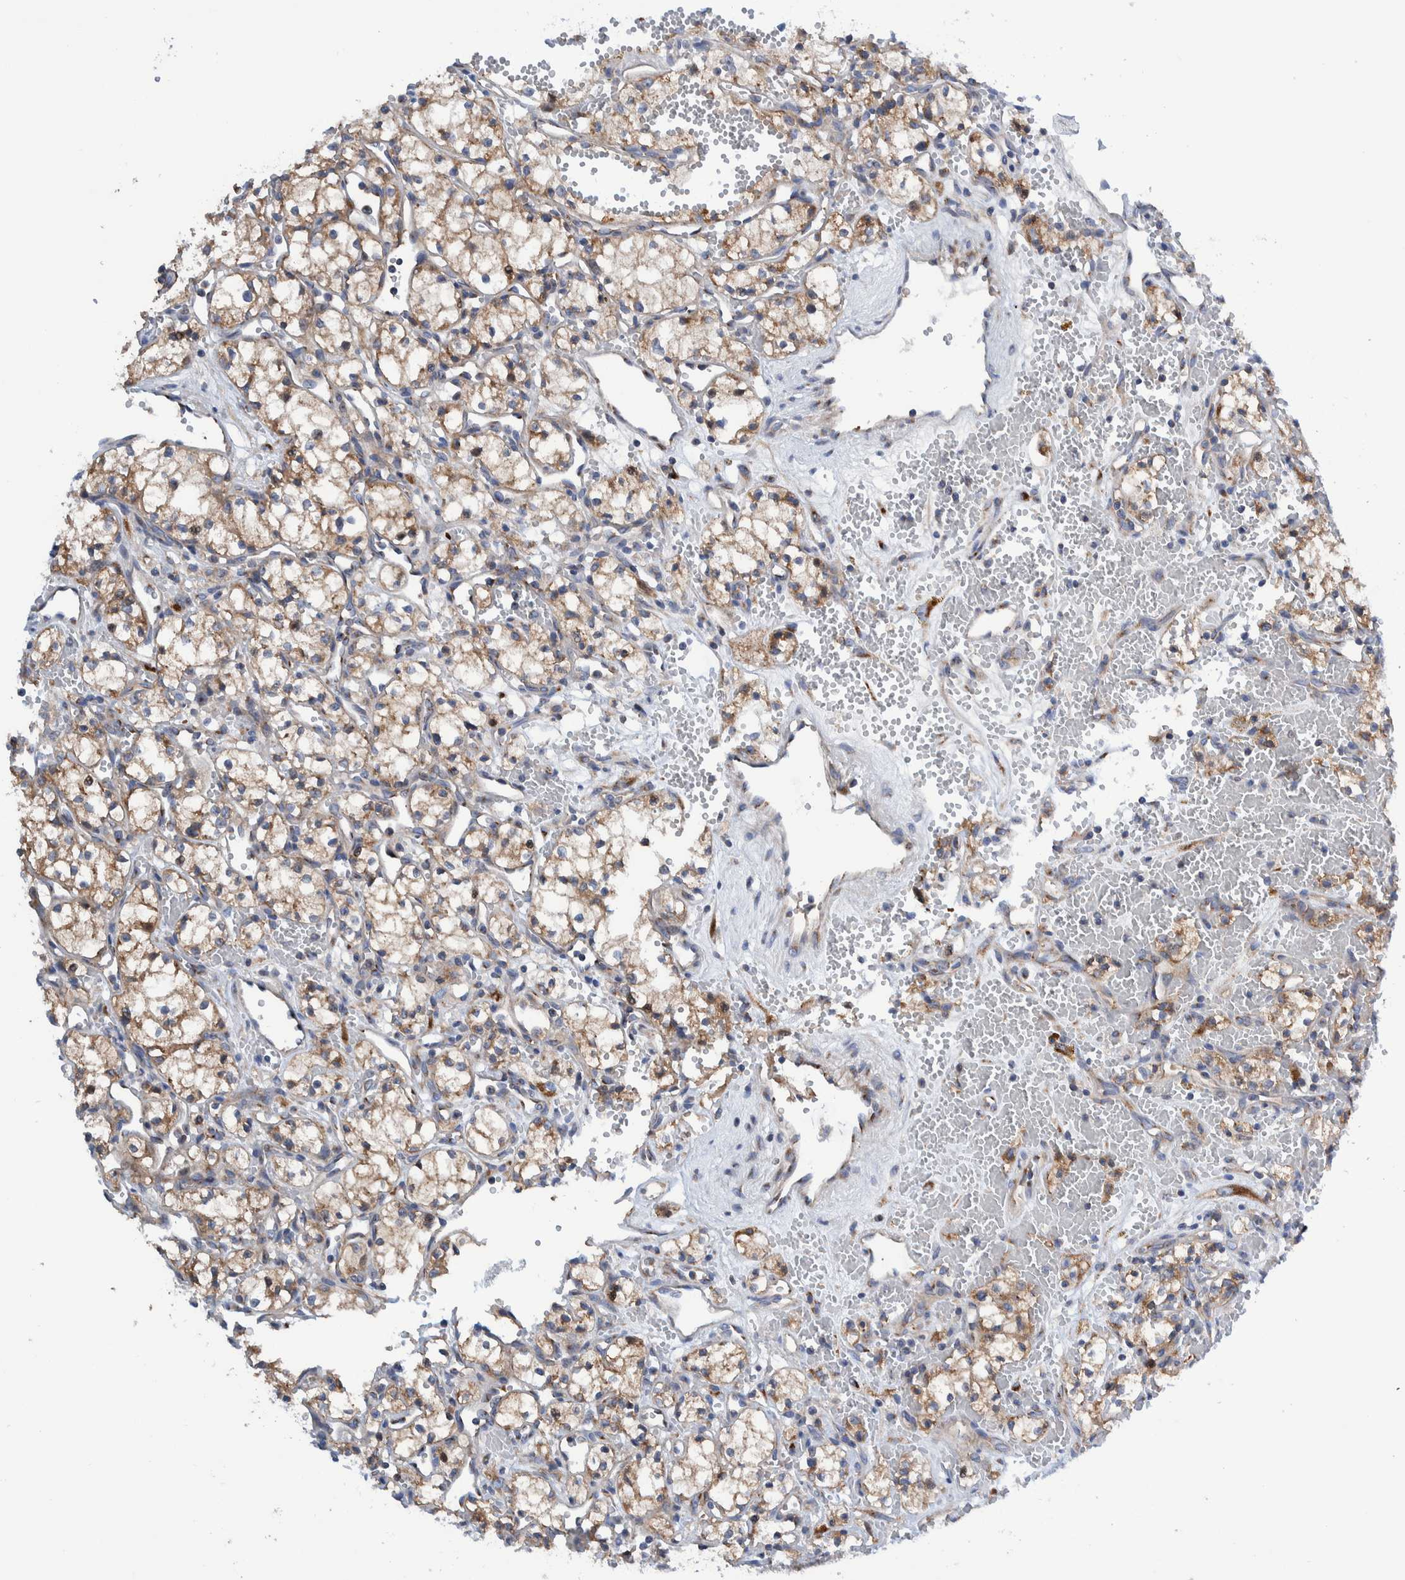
{"staining": {"intensity": "weak", "quantity": "25%-75%", "location": "cytoplasmic/membranous"}, "tissue": "renal cancer", "cell_type": "Tumor cells", "image_type": "cancer", "snomed": [{"axis": "morphology", "description": "Adenocarcinoma, NOS"}, {"axis": "topography", "description": "Kidney"}], "caption": "Approximately 25%-75% of tumor cells in human renal adenocarcinoma reveal weak cytoplasmic/membranous protein expression as visualized by brown immunohistochemical staining.", "gene": "TRIM58", "patient": {"sex": "male", "age": 59}}